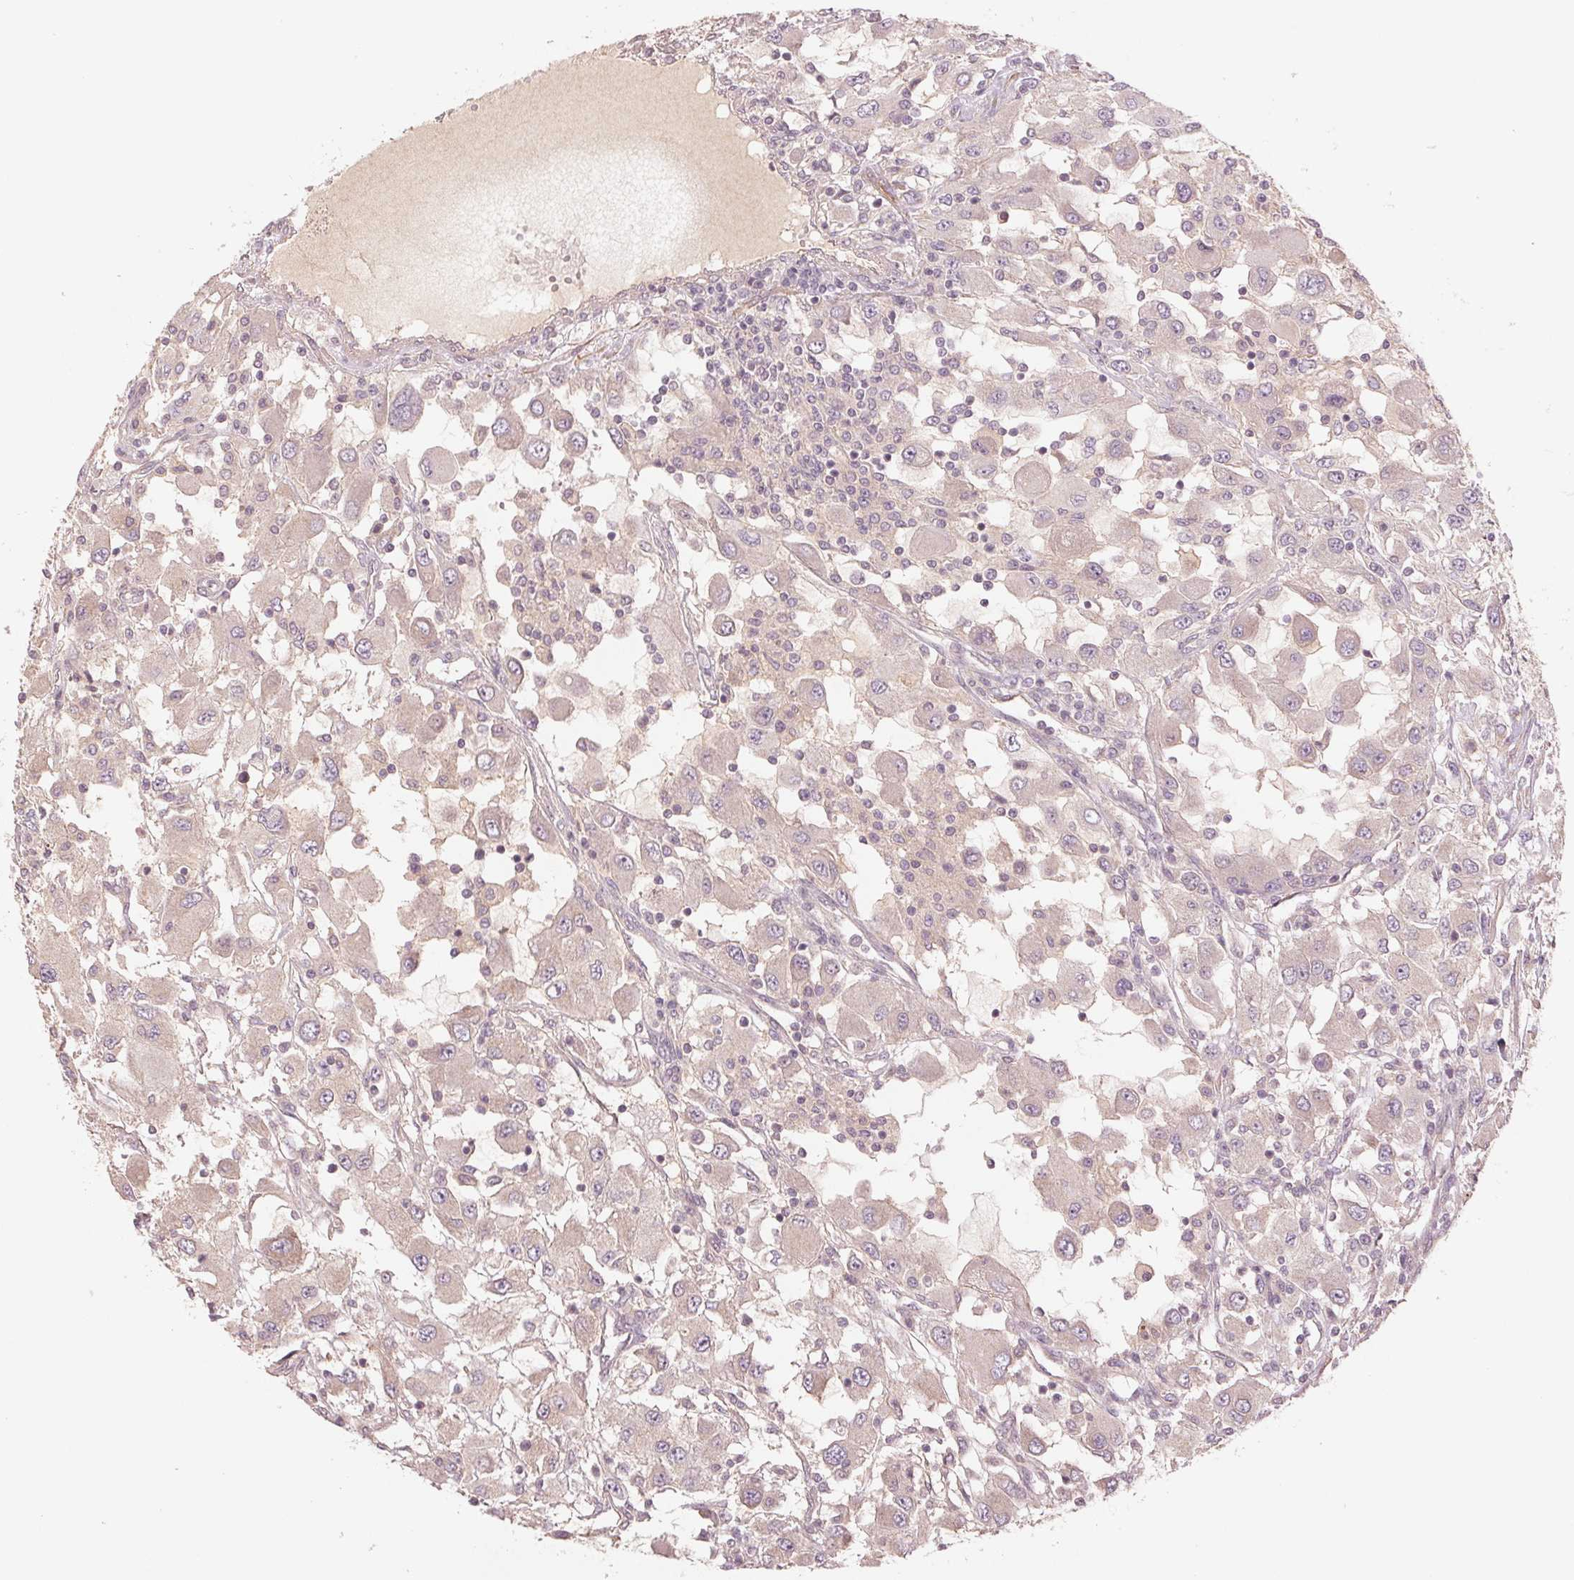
{"staining": {"intensity": "negative", "quantity": "none", "location": "none"}, "tissue": "renal cancer", "cell_type": "Tumor cells", "image_type": "cancer", "snomed": [{"axis": "morphology", "description": "Adenocarcinoma, NOS"}, {"axis": "topography", "description": "Kidney"}], "caption": "An image of renal adenocarcinoma stained for a protein exhibits no brown staining in tumor cells. (Brightfield microscopy of DAB IHC at high magnification).", "gene": "PPIA", "patient": {"sex": "female", "age": 67}}